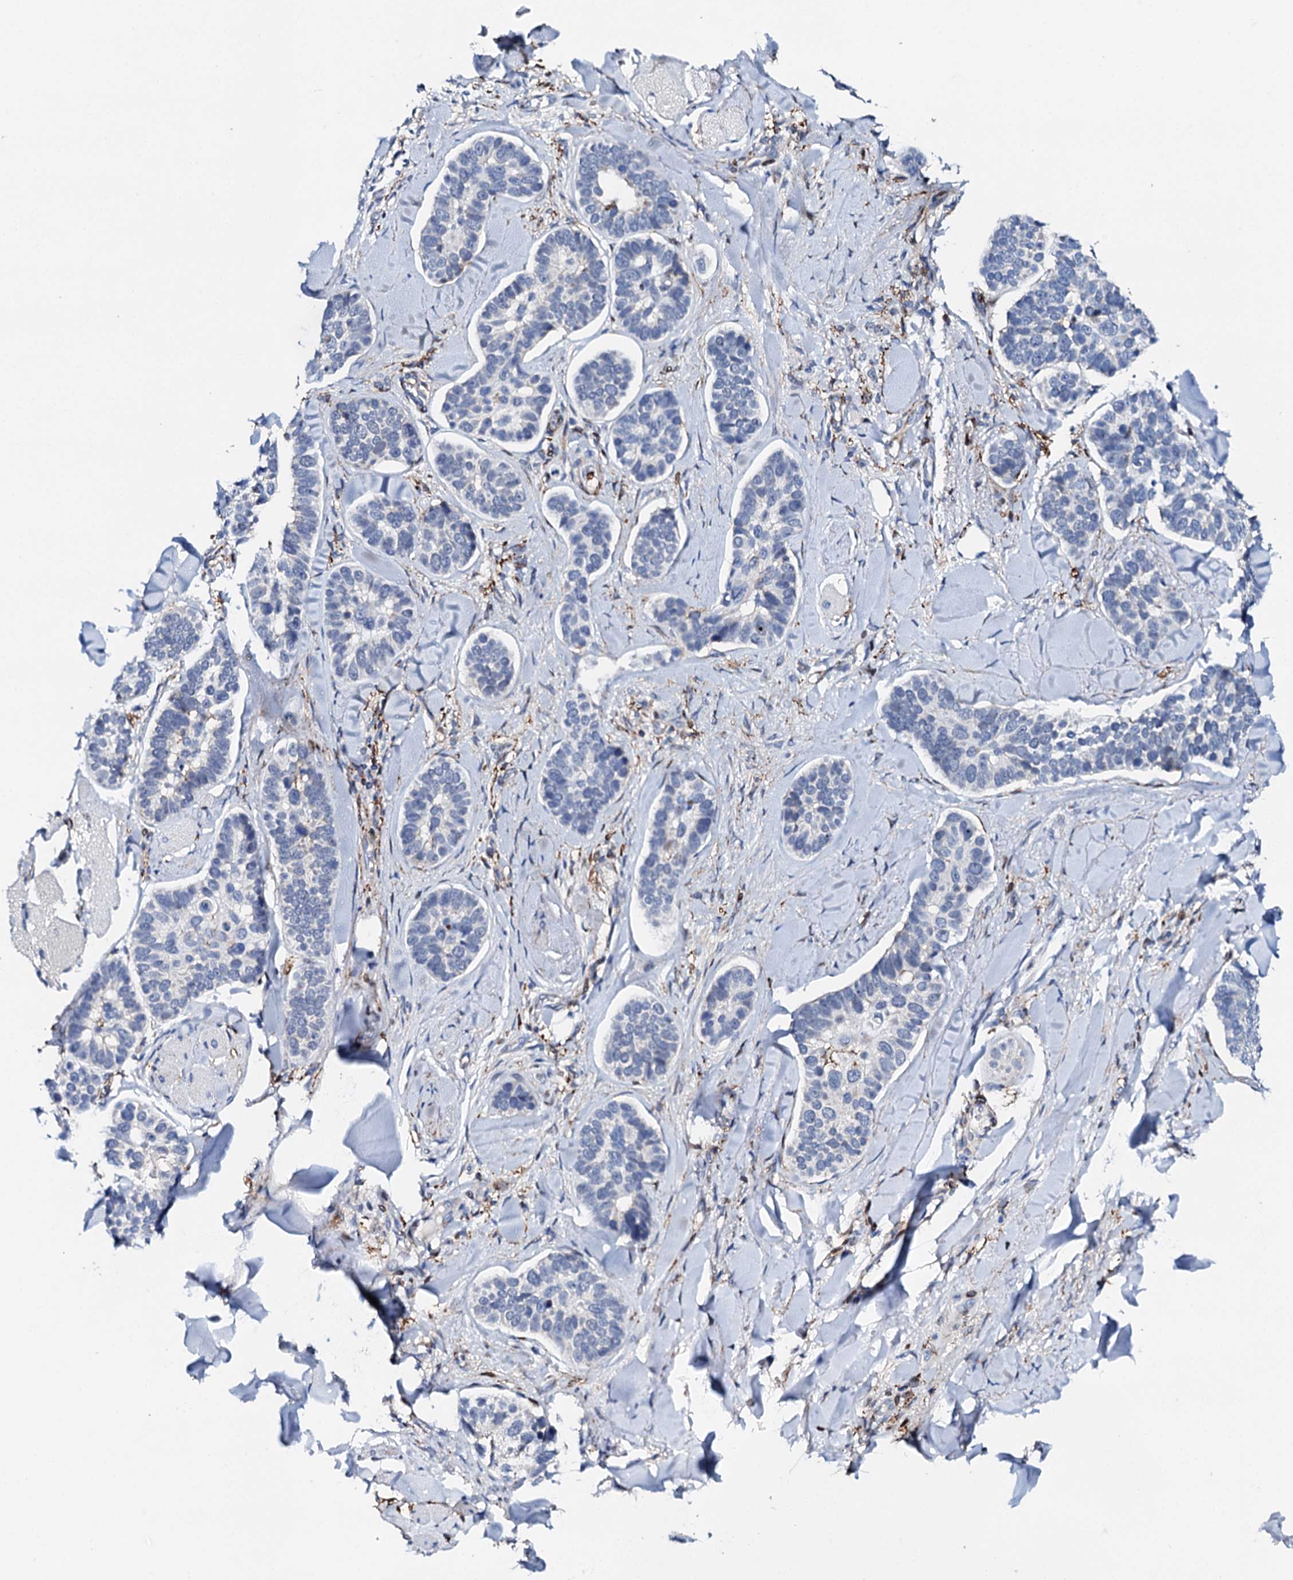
{"staining": {"intensity": "negative", "quantity": "none", "location": "none"}, "tissue": "skin cancer", "cell_type": "Tumor cells", "image_type": "cancer", "snomed": [{"axis": "morphology", "description": "Basal cell carcinoma"}, {"axis": "topography", "description": "Skin"}], "caption": "IHC image of skin cancer (basal cell carcinoma) stained for a protein (brown), which demonstrates no expression in tumor cells.", "gene": "MED13L", "patient": {"sex": "male", "age": 62}}